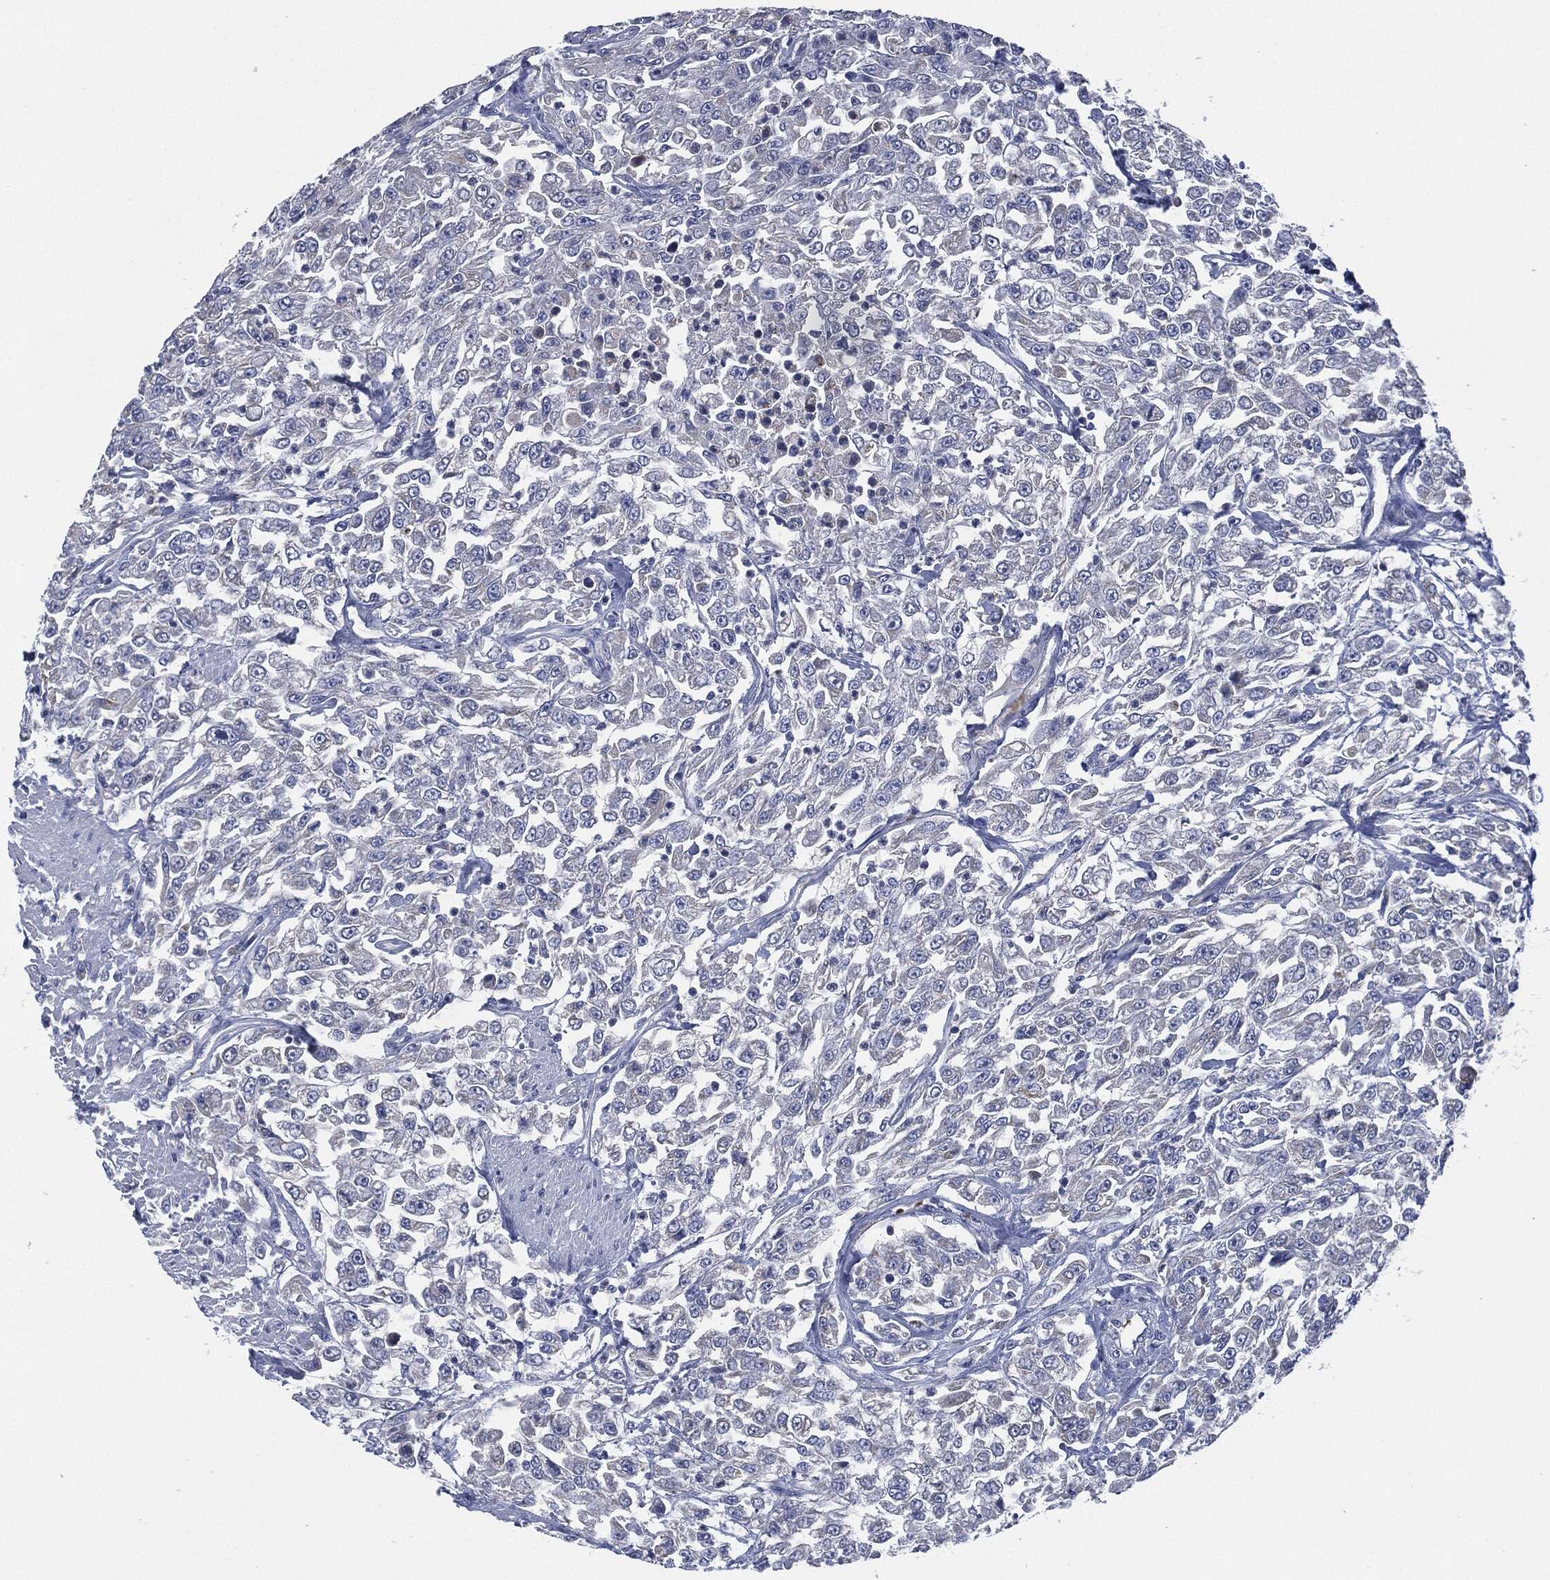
{"staining": {"intensity": "negative", "quantity": "none", "location": "none"}, "tissue": "urothelial cancer", "cell_type": "Tumor cells", "image_type": "cancer", "snomed": [{"axis": "morphology", "description": "Urothelial carcinoma, High grade"}, {"axis": "topography", "description": "Urinary bladder"}], "caption": "Tumor cells show no significant protein staining in urothelial carcinoma (high-grade).", "gene": "SIGLEC9", "patient": {"sex": "male", "age": 46}}